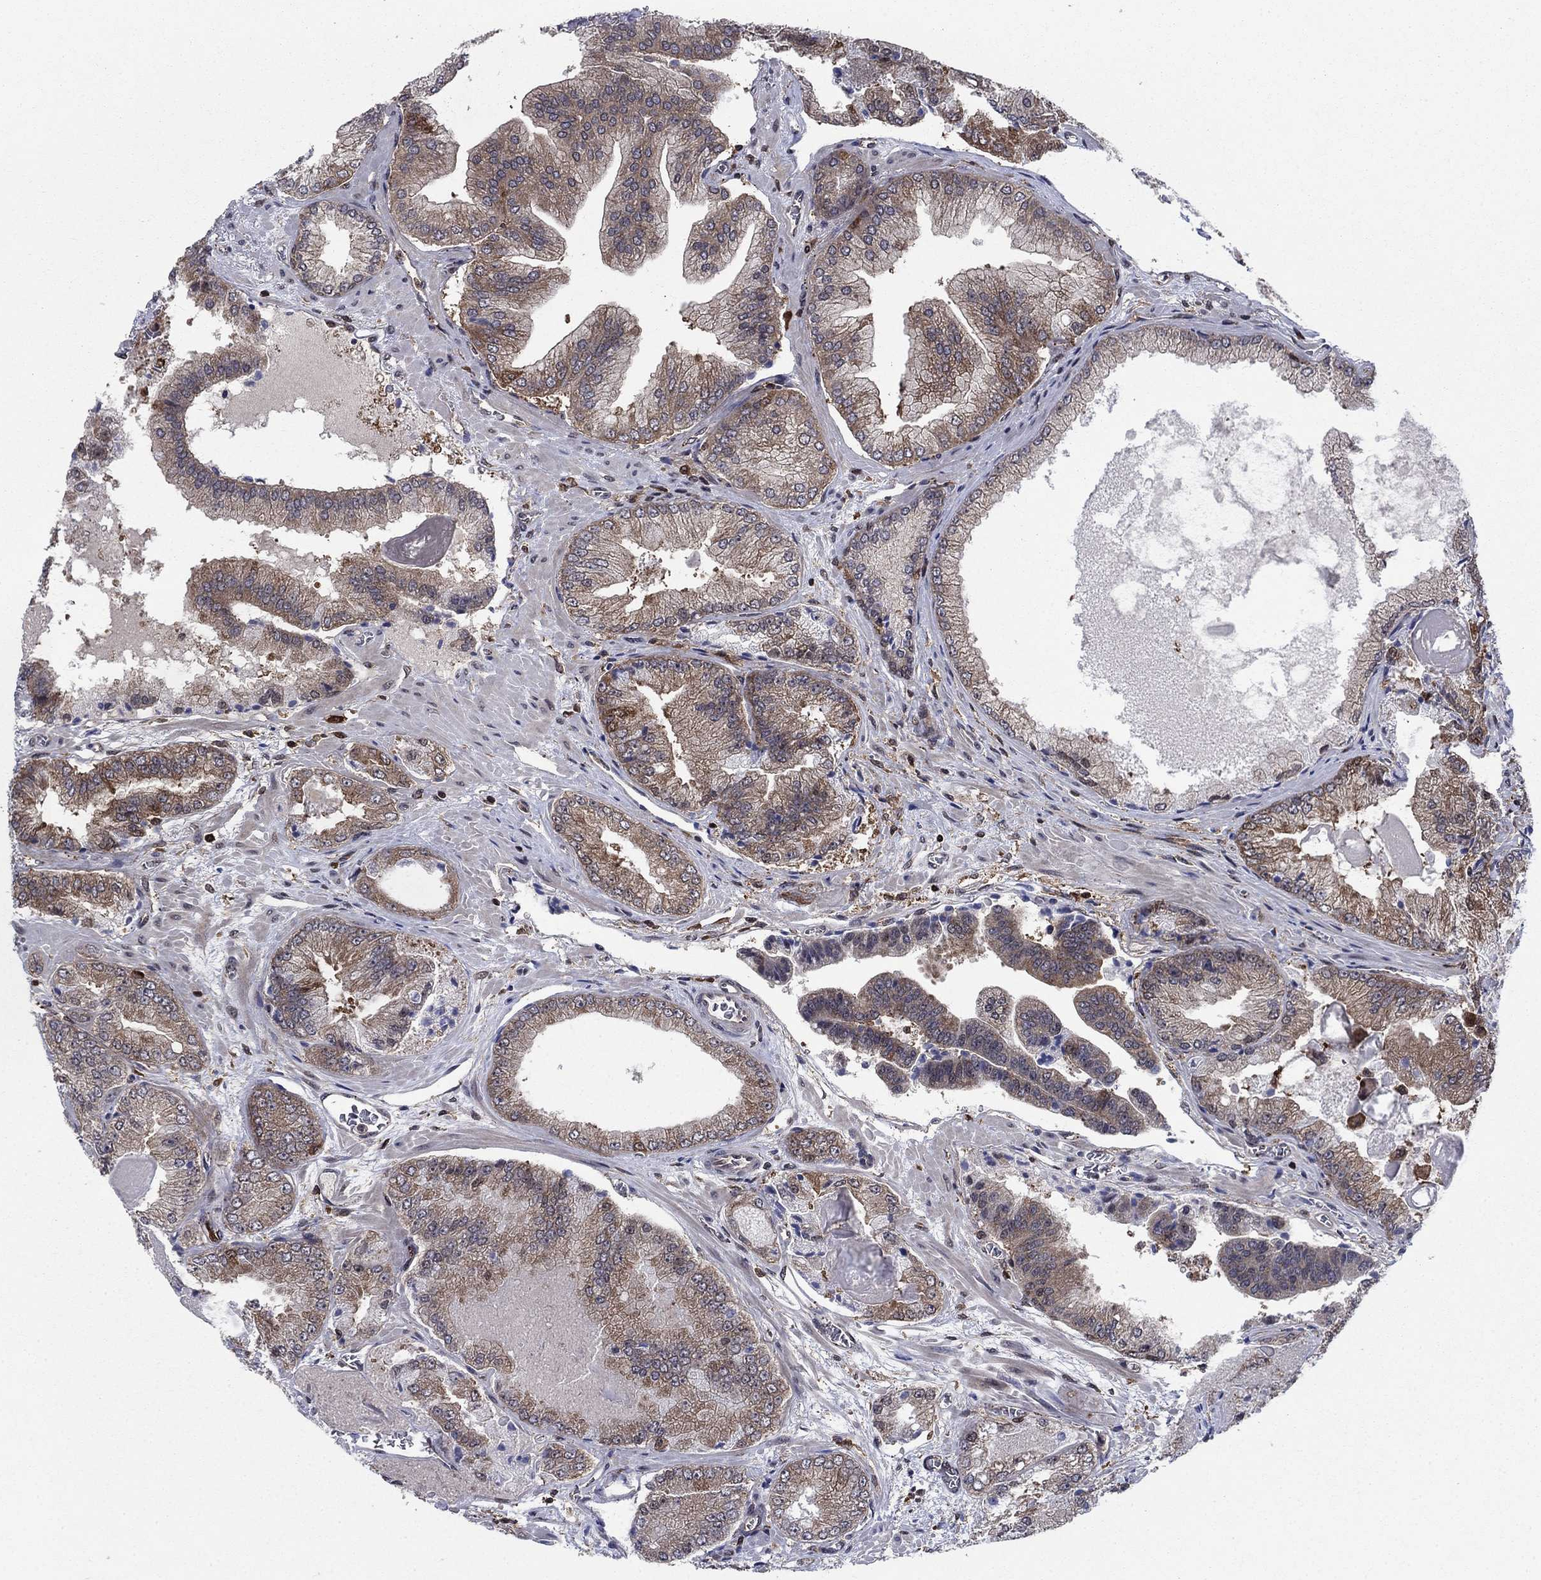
{"staining": {"intensity": "strong", "quantity": "25%-75%", "location": "cytoplasmic/membranous"}, "tissue": "prostate cancer", "cell_type": "Tumor cells", "image_type": "cancer", "snomed": [{"axis": "morphology", "description": "Adenocarcinoma, Low grade"}, {"axis": "topography", "description": "Prostate"}], "caption": "Prostate adenocarcinoma (low-grade) was stained to show a protein in brown. There is high levels of strong cytoplasmic/membranous positivity in about 25%-75% of tumor cells.", "gene": "CACYBP", "patient": {"sex": "male", "age": 72}}